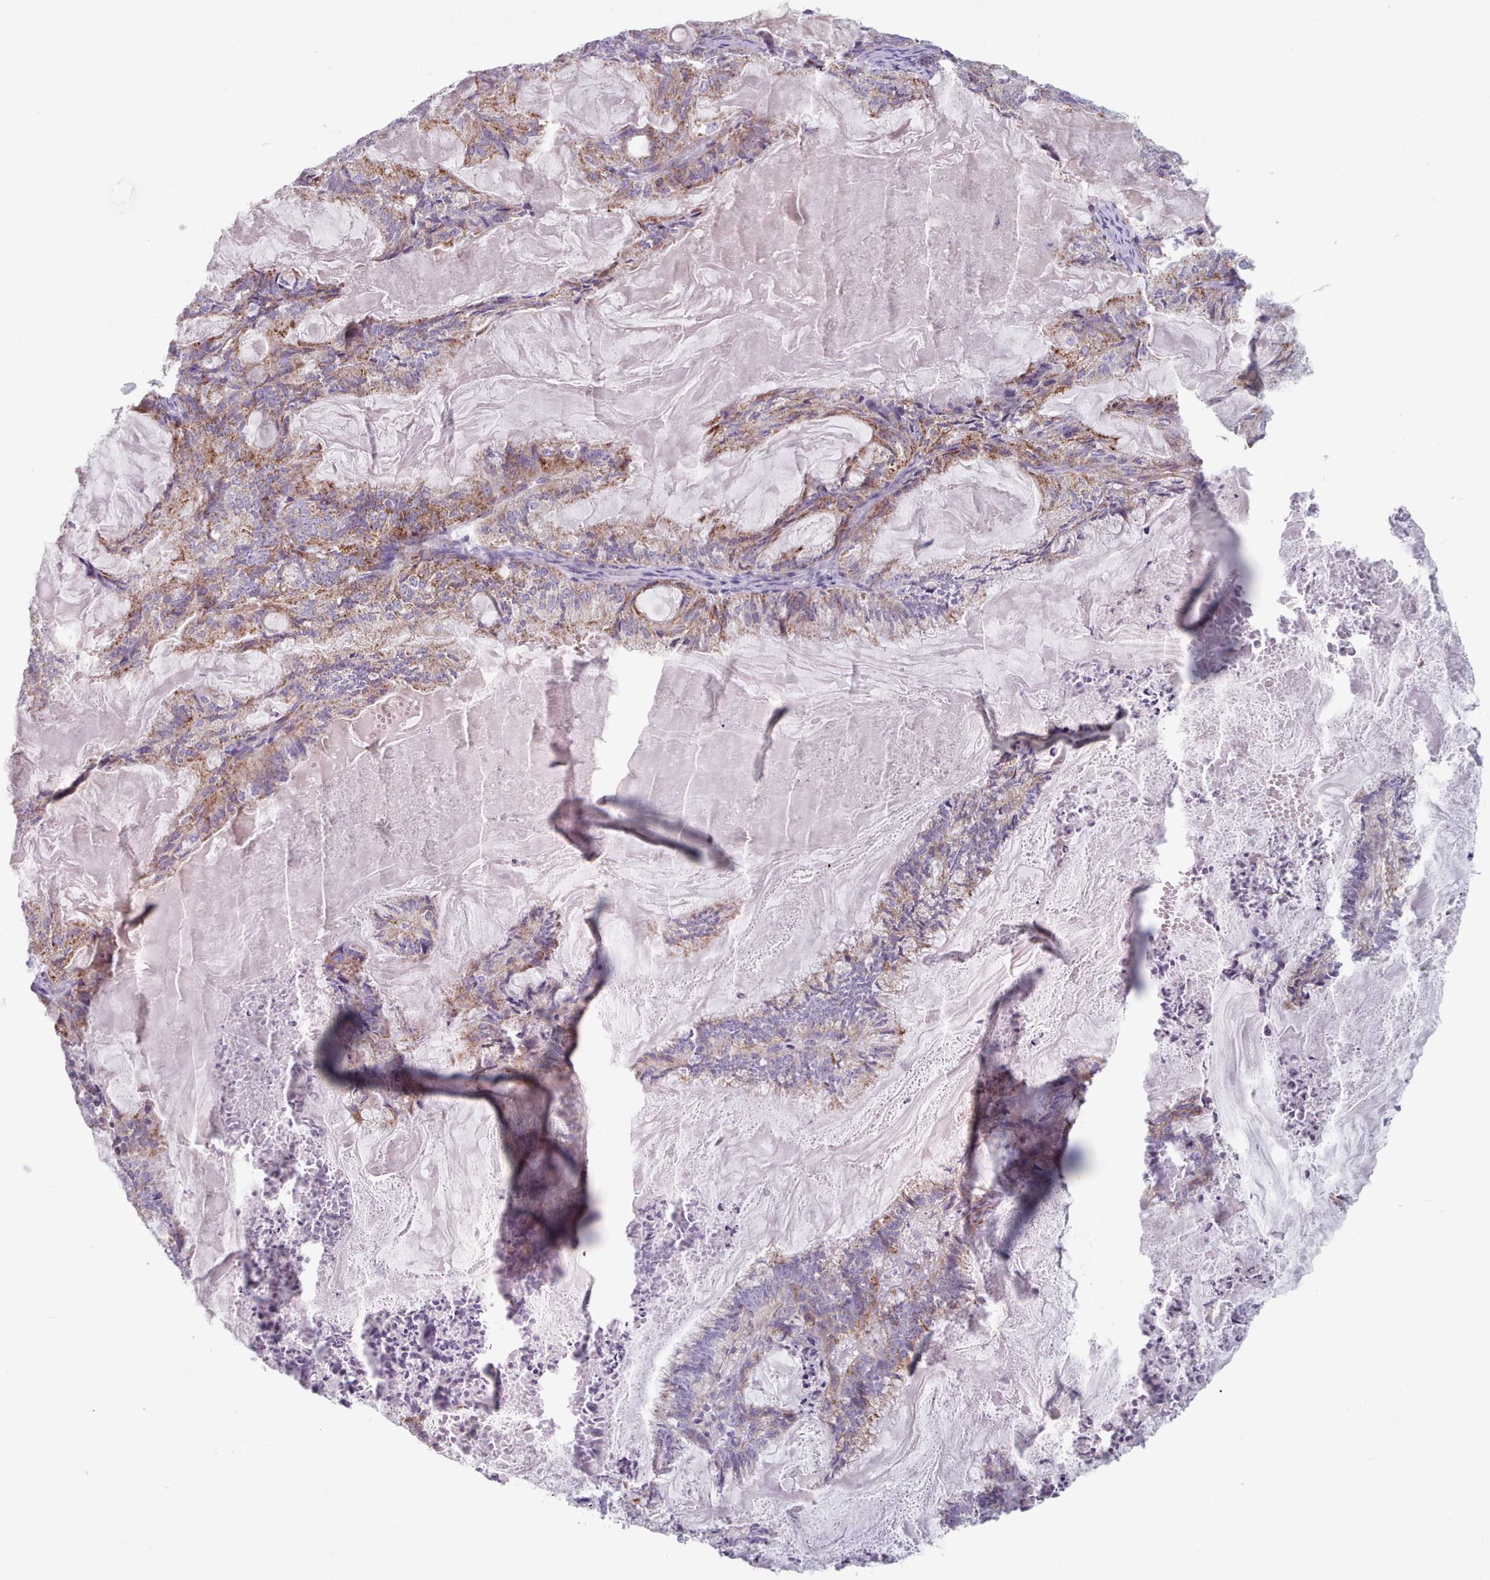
{"staining": {"intensity": "moderate", "quantity": ">75%", "location": "cytoplasmic/membranous"}, "tissue": "endometrial cancer", "cell_type": "Tumor cells", "image_type": "cancer", "snomed": [{"axis": "morphology", "description": "Adenocarcinoma, NOS"}, {"axis": "topography", "description": "Endometrium"}], "caption": "Protein expression analysis of human adenocarcinoma (endometrial) reveals moderate cytoplasmic/membranous positivity in approximately >75% of tumor cells.", "gene": "FAM170B", "patient": {"sex": "female", "age": 86}}